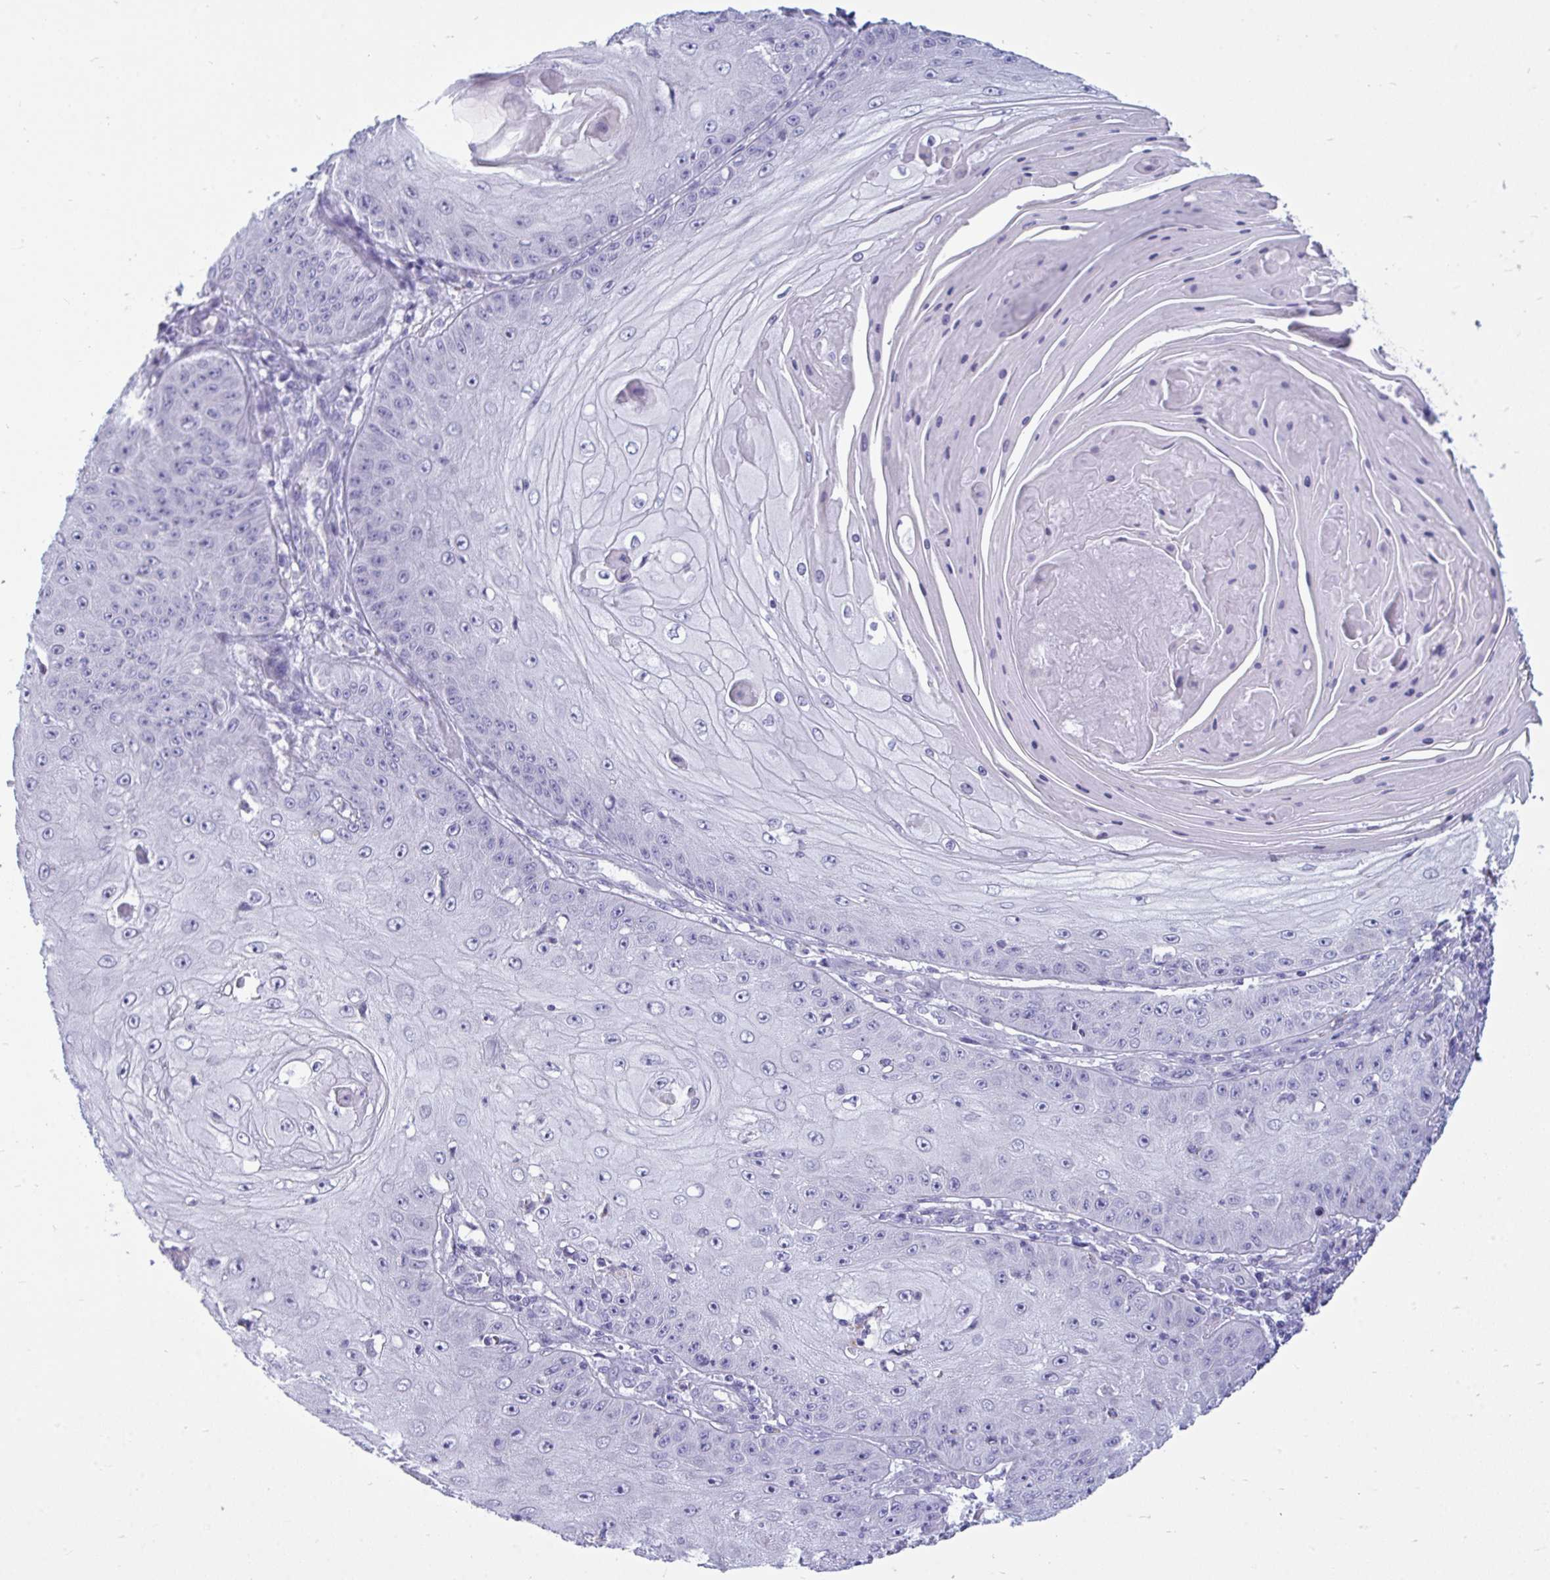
{"staining": {"intensity": "negative", "quantity": "none", "location": "none"}, "tissue": "skin cancer", "cell_type": "Tumor cells", "image_type": "cancer", "snomed": [{"axis": "morphology", "description": "Squamous cell carcinoma, NOS"}, {"axis": "topography", "description": "Skin"}], "caption": "IHC of skin cancer exhibits no expression in tumor cells.", "gene": "MYH10", "patient": {"sex": "male", "age": 70}}